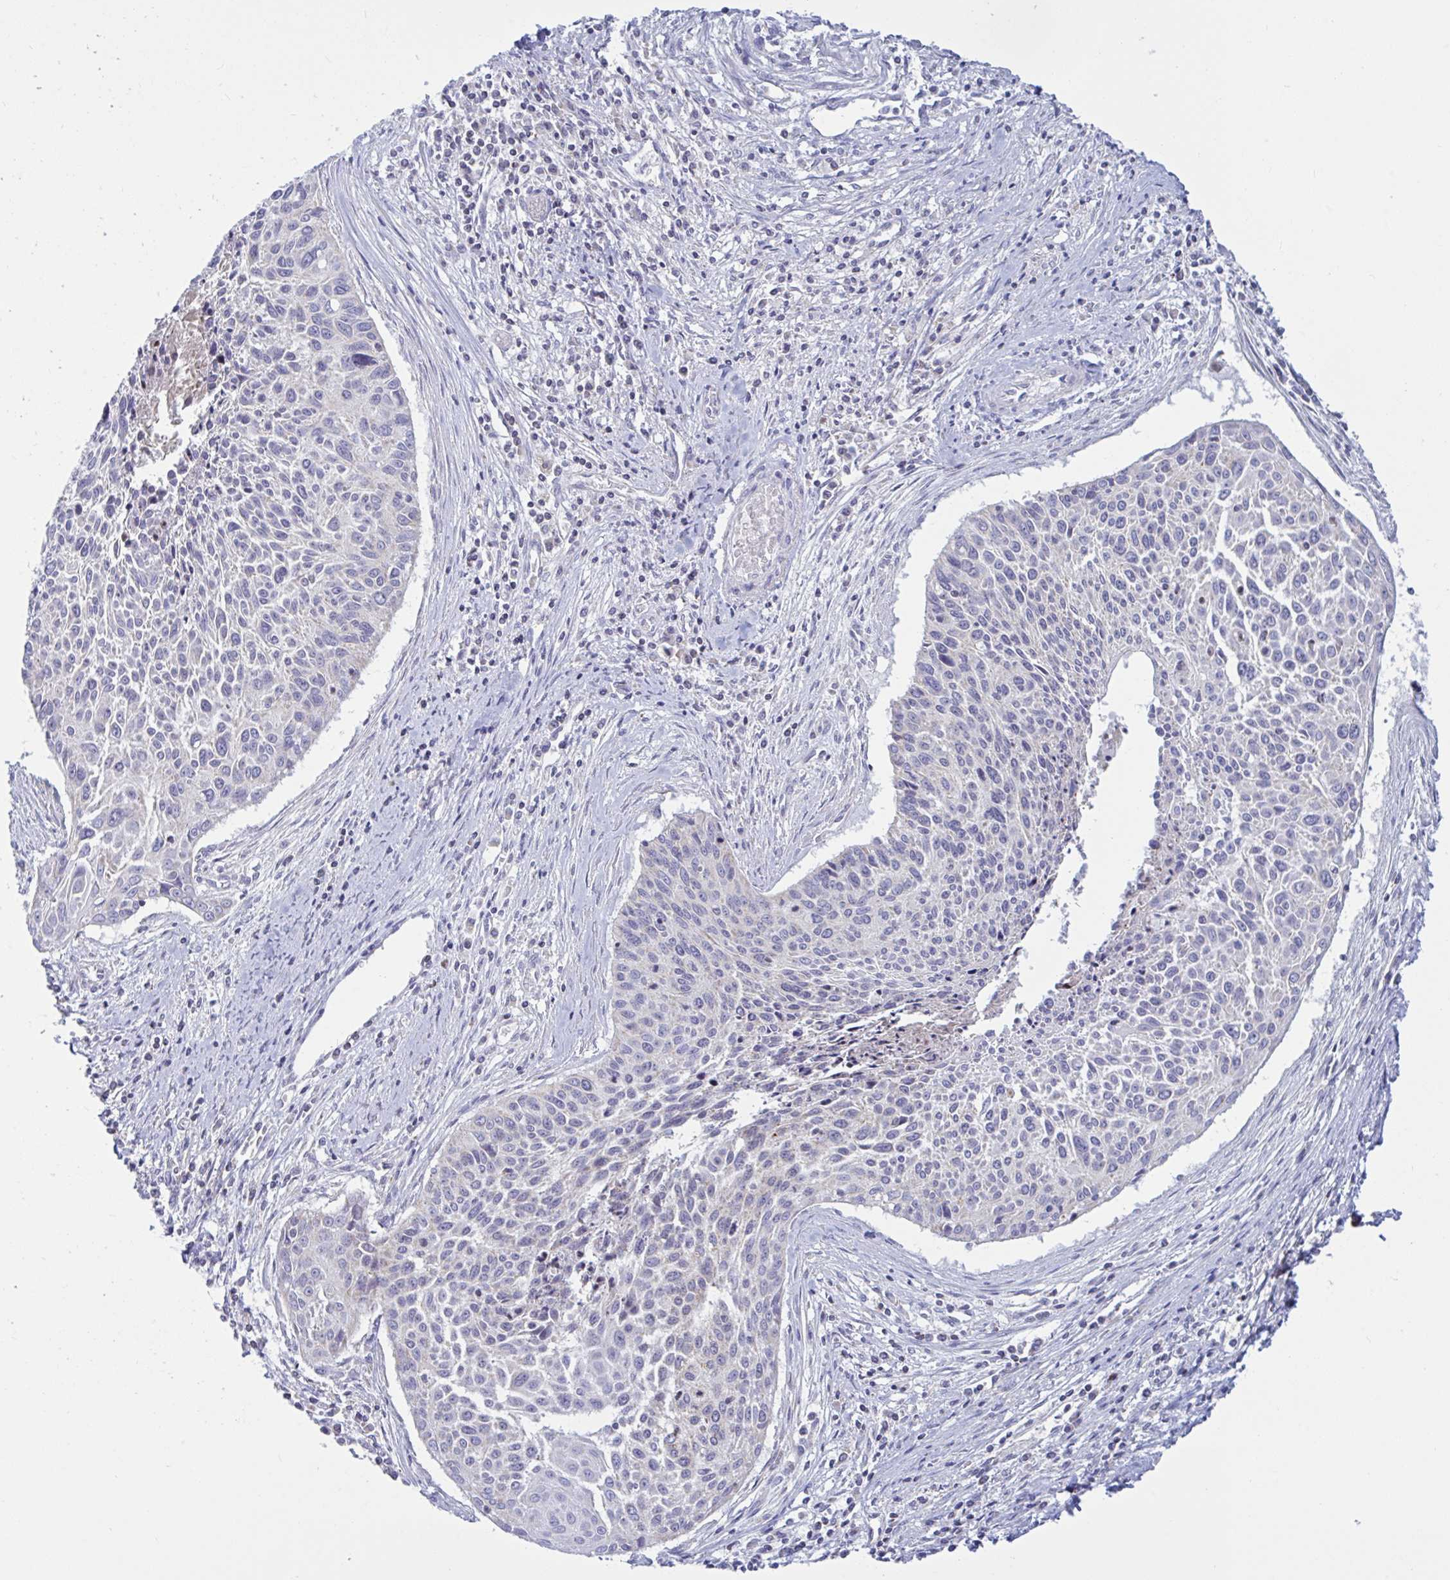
{"staining": {"intensity": "negative", "quantity": "none", "location": "none"}, "tissue": "cervical cancer", "cell_type": "Tumor cells", "image_type": "cancer", "snomed": [{"axis": "morphology", "description": "Squamous cell carcinoma, NOS"}, {"axis": "topography", "description": "Cervix"}], "caption": "Photomicrograph shows no significant protein expression in tumor cells of squamous cell carcinoma (cervical).", "gene": "HSPE1", "patient": {"sex": "female", "age": 55}}